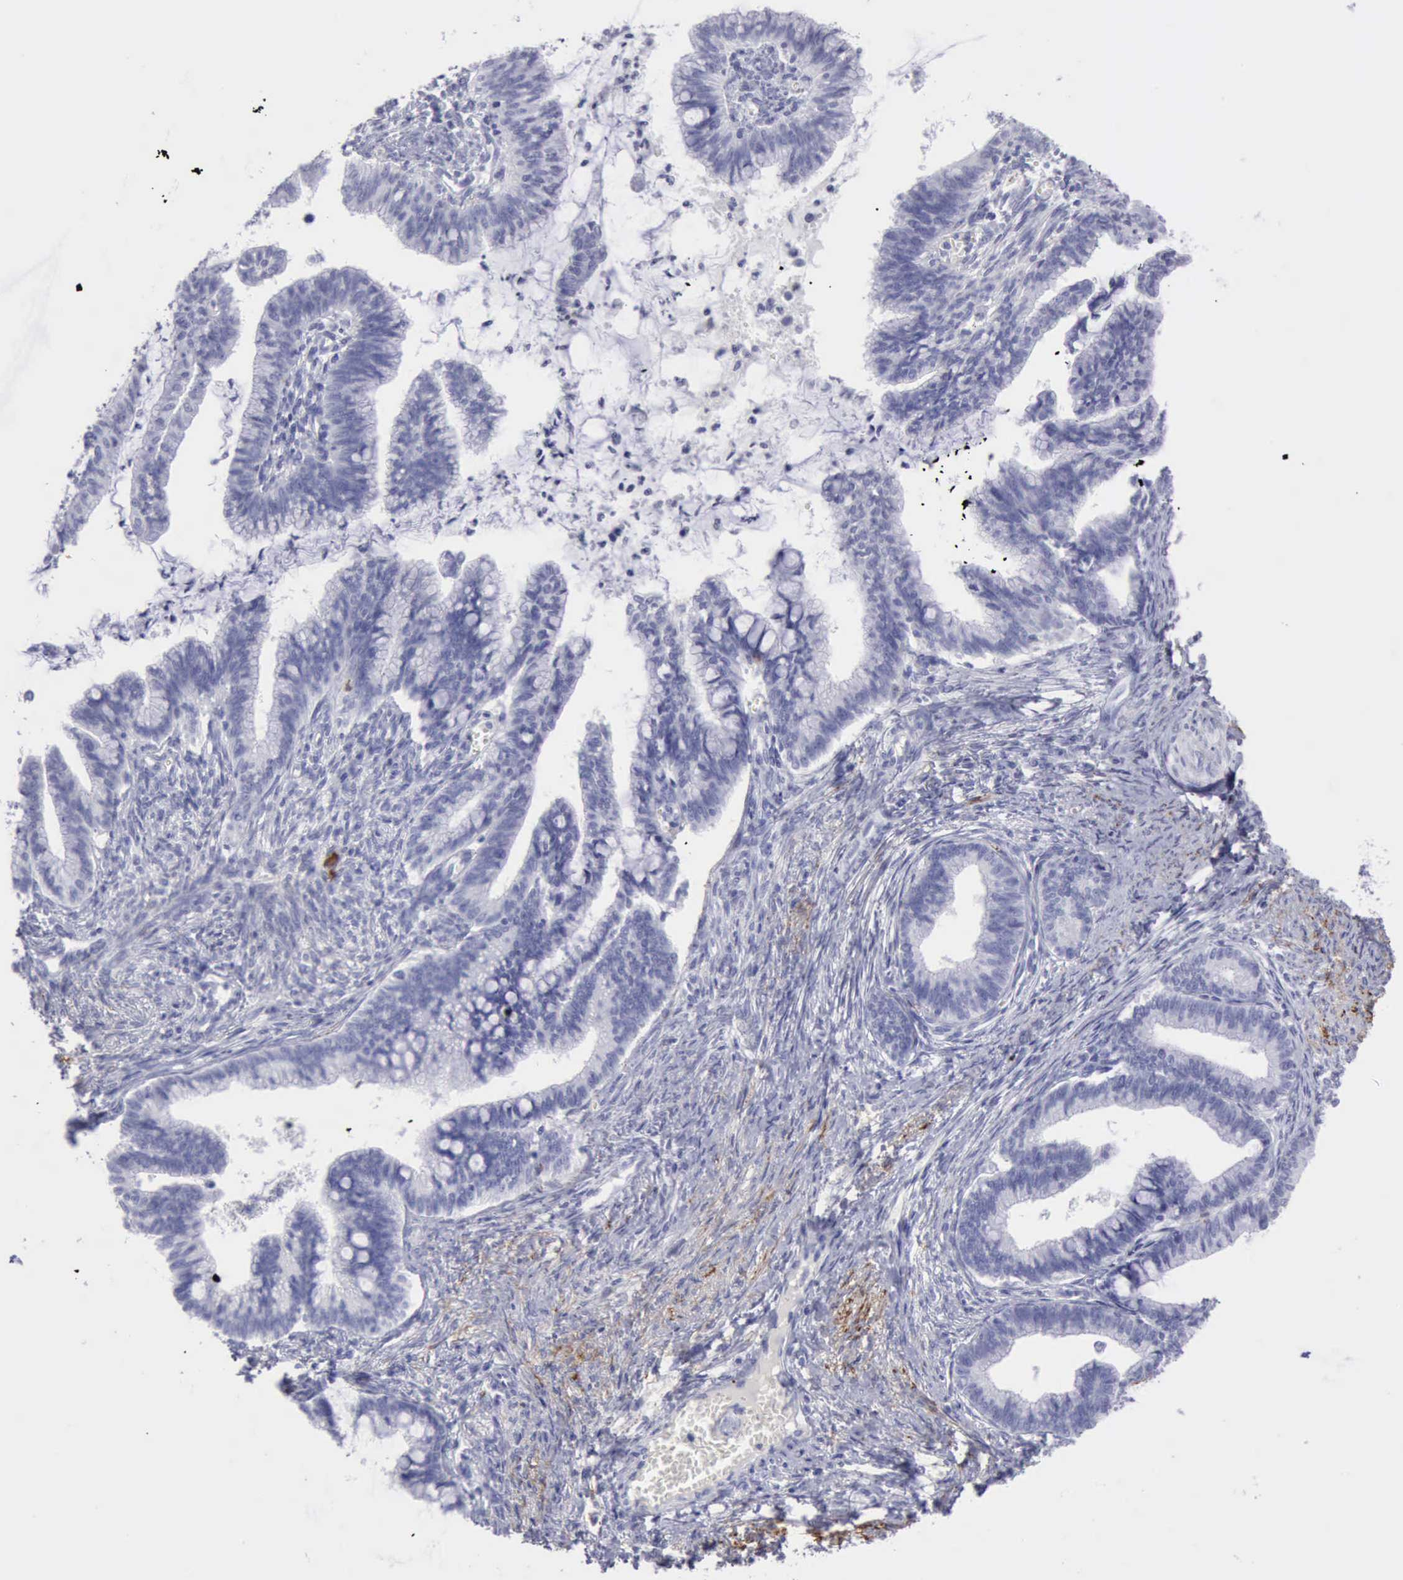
{"staining": {"intensity": "negative", "quantity": "none", "location": "none"}, "tissue": "cervical cancer", "cell_type": "Tumor cells", "image_type": "cancer", "snomed": [{"axis": "morphology", "description": "Adenocarcinoma, NOS"}, {"axis": "topography", "description": "Cervix"}], "caption": "Immunohistochemical staining of human cervical cancer (adenocarcinoma) displays no significant staining in tumor cells.", "gene": "NCAM1", "patient": {"sex": "female", "age": 36}}